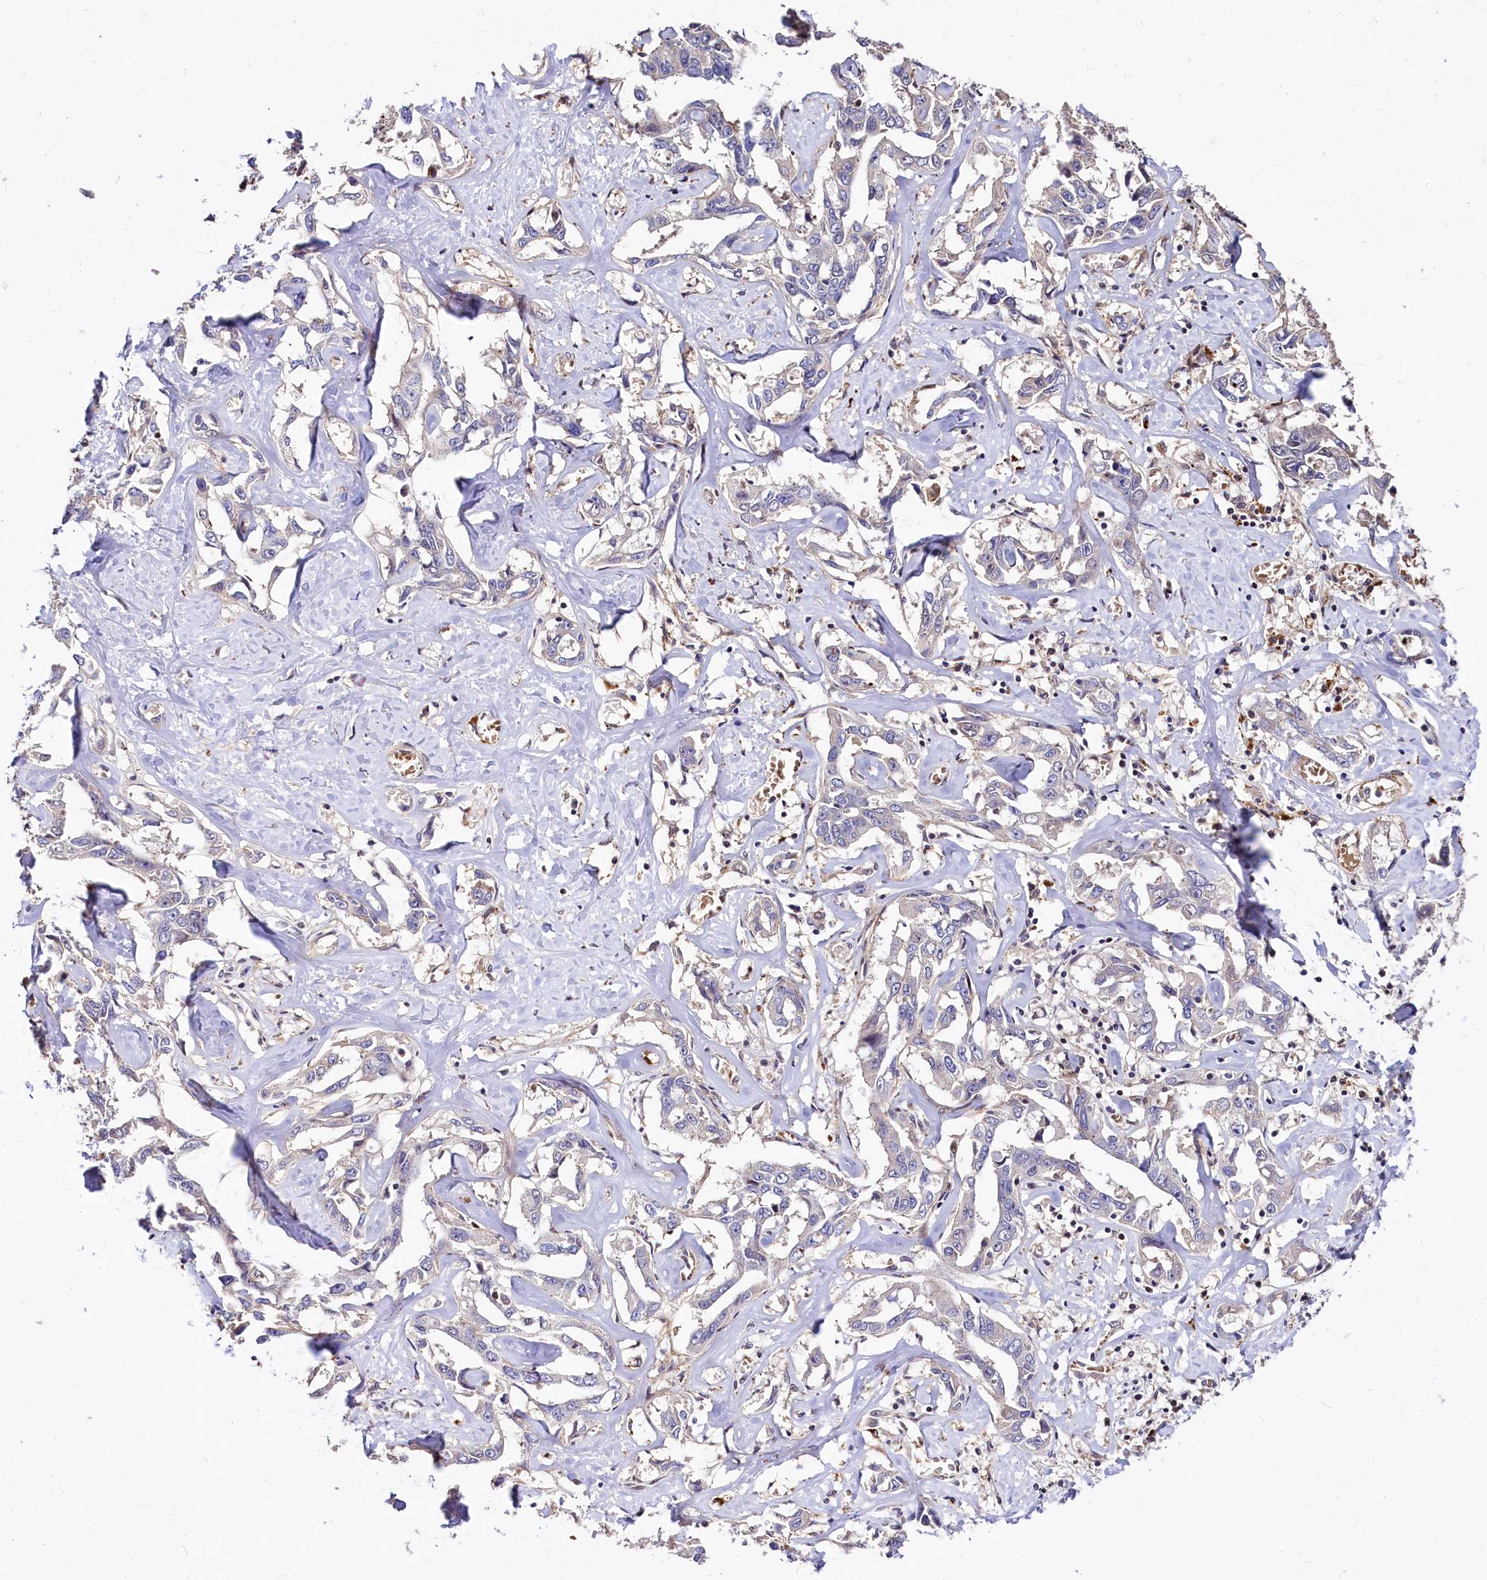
{"staining": {"intensity": "weak", "quantity": "<25%", "location": "cytoplasmic/membranous"}, "tissue": "liver cancer", "cell_type": "Tumor cells", "image_type": "cancer", "snomed": [{"axis": "morphology", "description": "Cholangiocarcinoma"}, {"axis": "topography", "description": "Liver"}], "caption": "This is a histopathology image of IHC staining of liver cancer, which shows no expression in tumor cells.", "gene": "ATG101", "patient": {"sex": "male", "age": 59}}